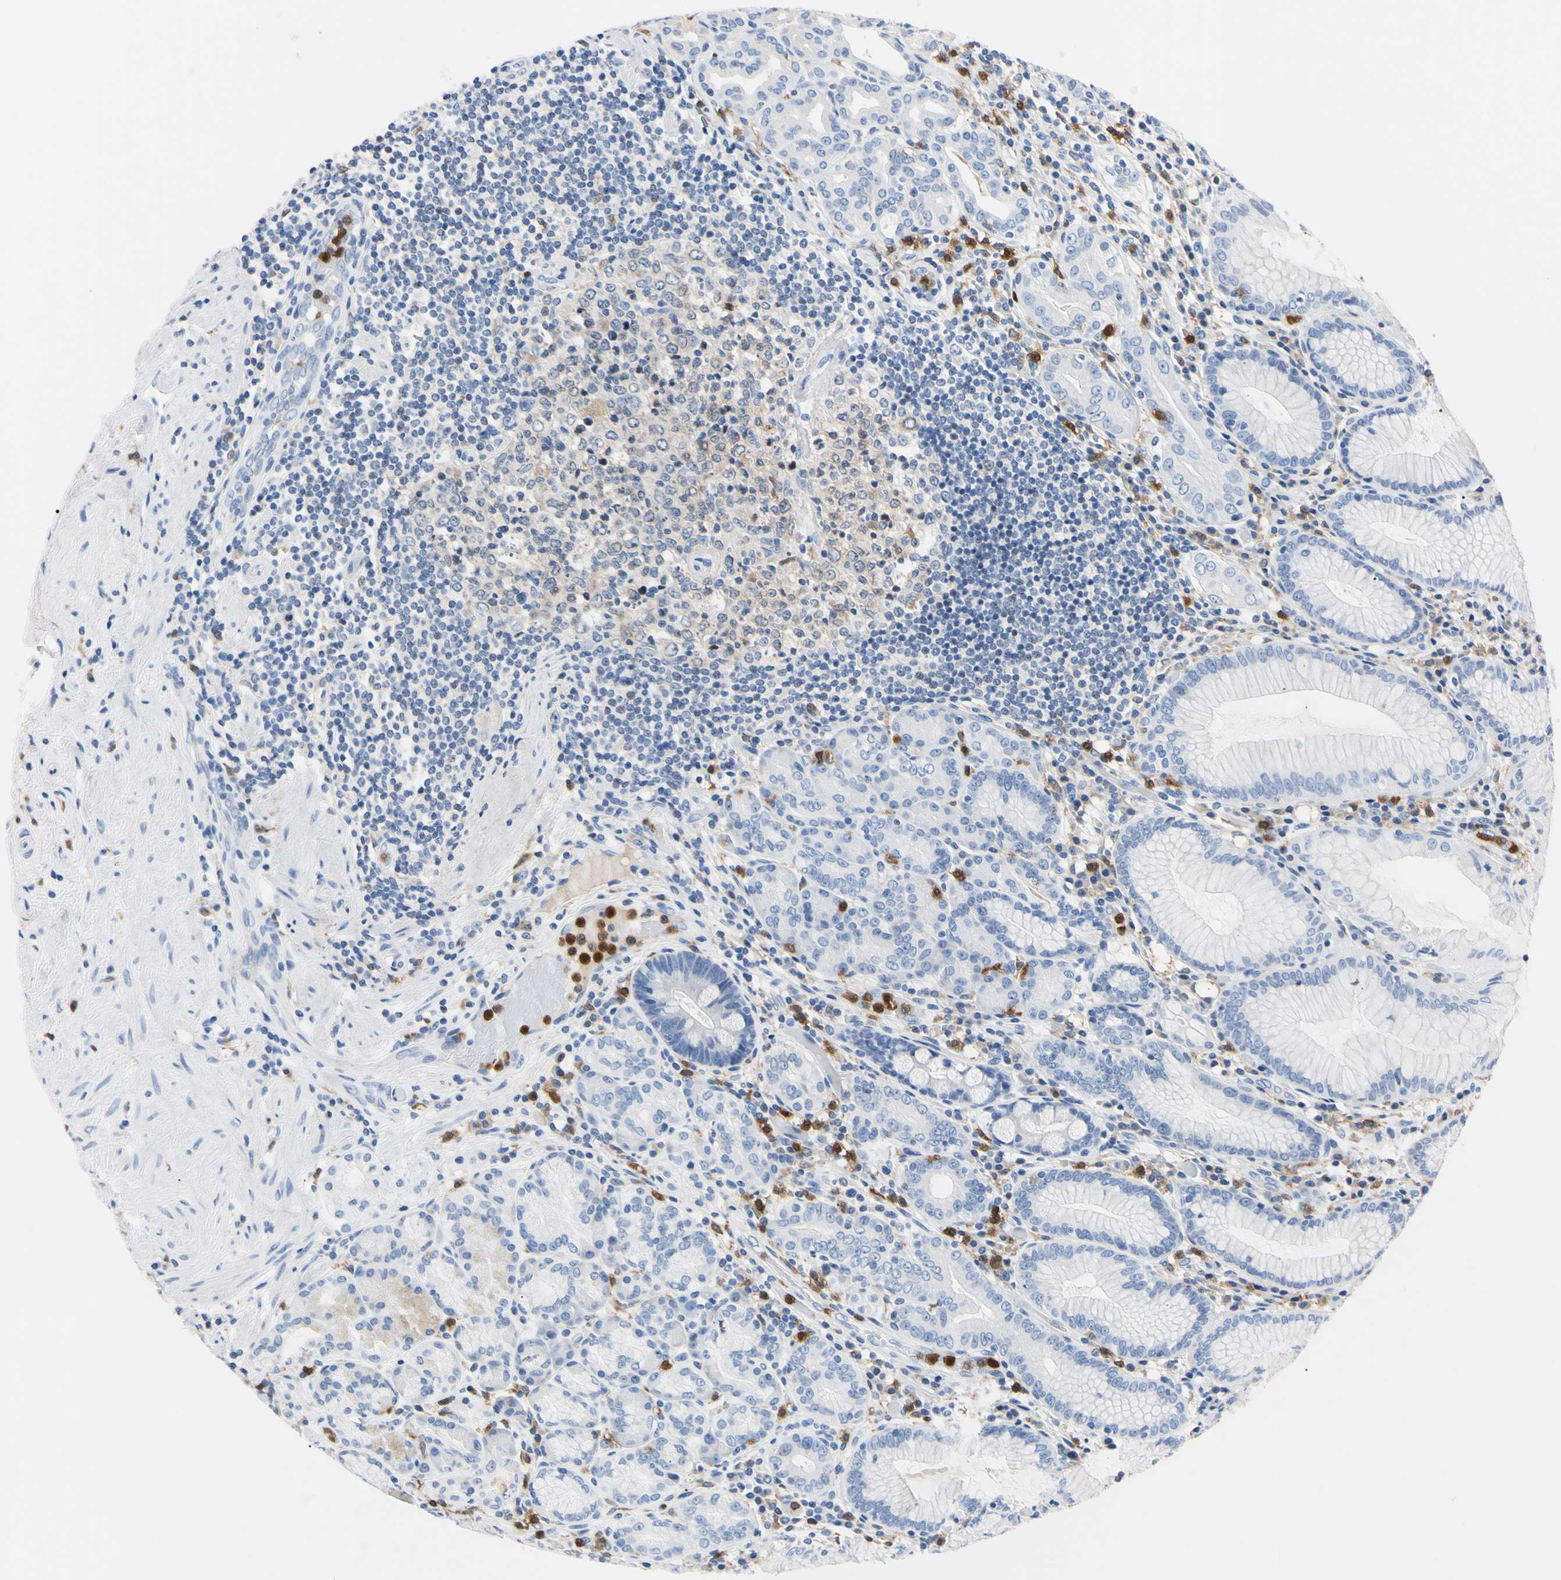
{"staining": {"intensity": "negative", "quantity": "none", "location": "none"}, "tissue": "stomach", "cell_type": "Glandular cells", "image_type": "normal", "snomed": [{"axis": "morphology", "description": "Normal tissue, NOS"}, {"axis": "topography", "description": "Stomach, lower"}], "caption": "This is an immunohistochemistry image of benign stomach. There is no positivity in glandular cells.", "gene": "NCF4", "patient": {"sex": "female", "age": 76}}